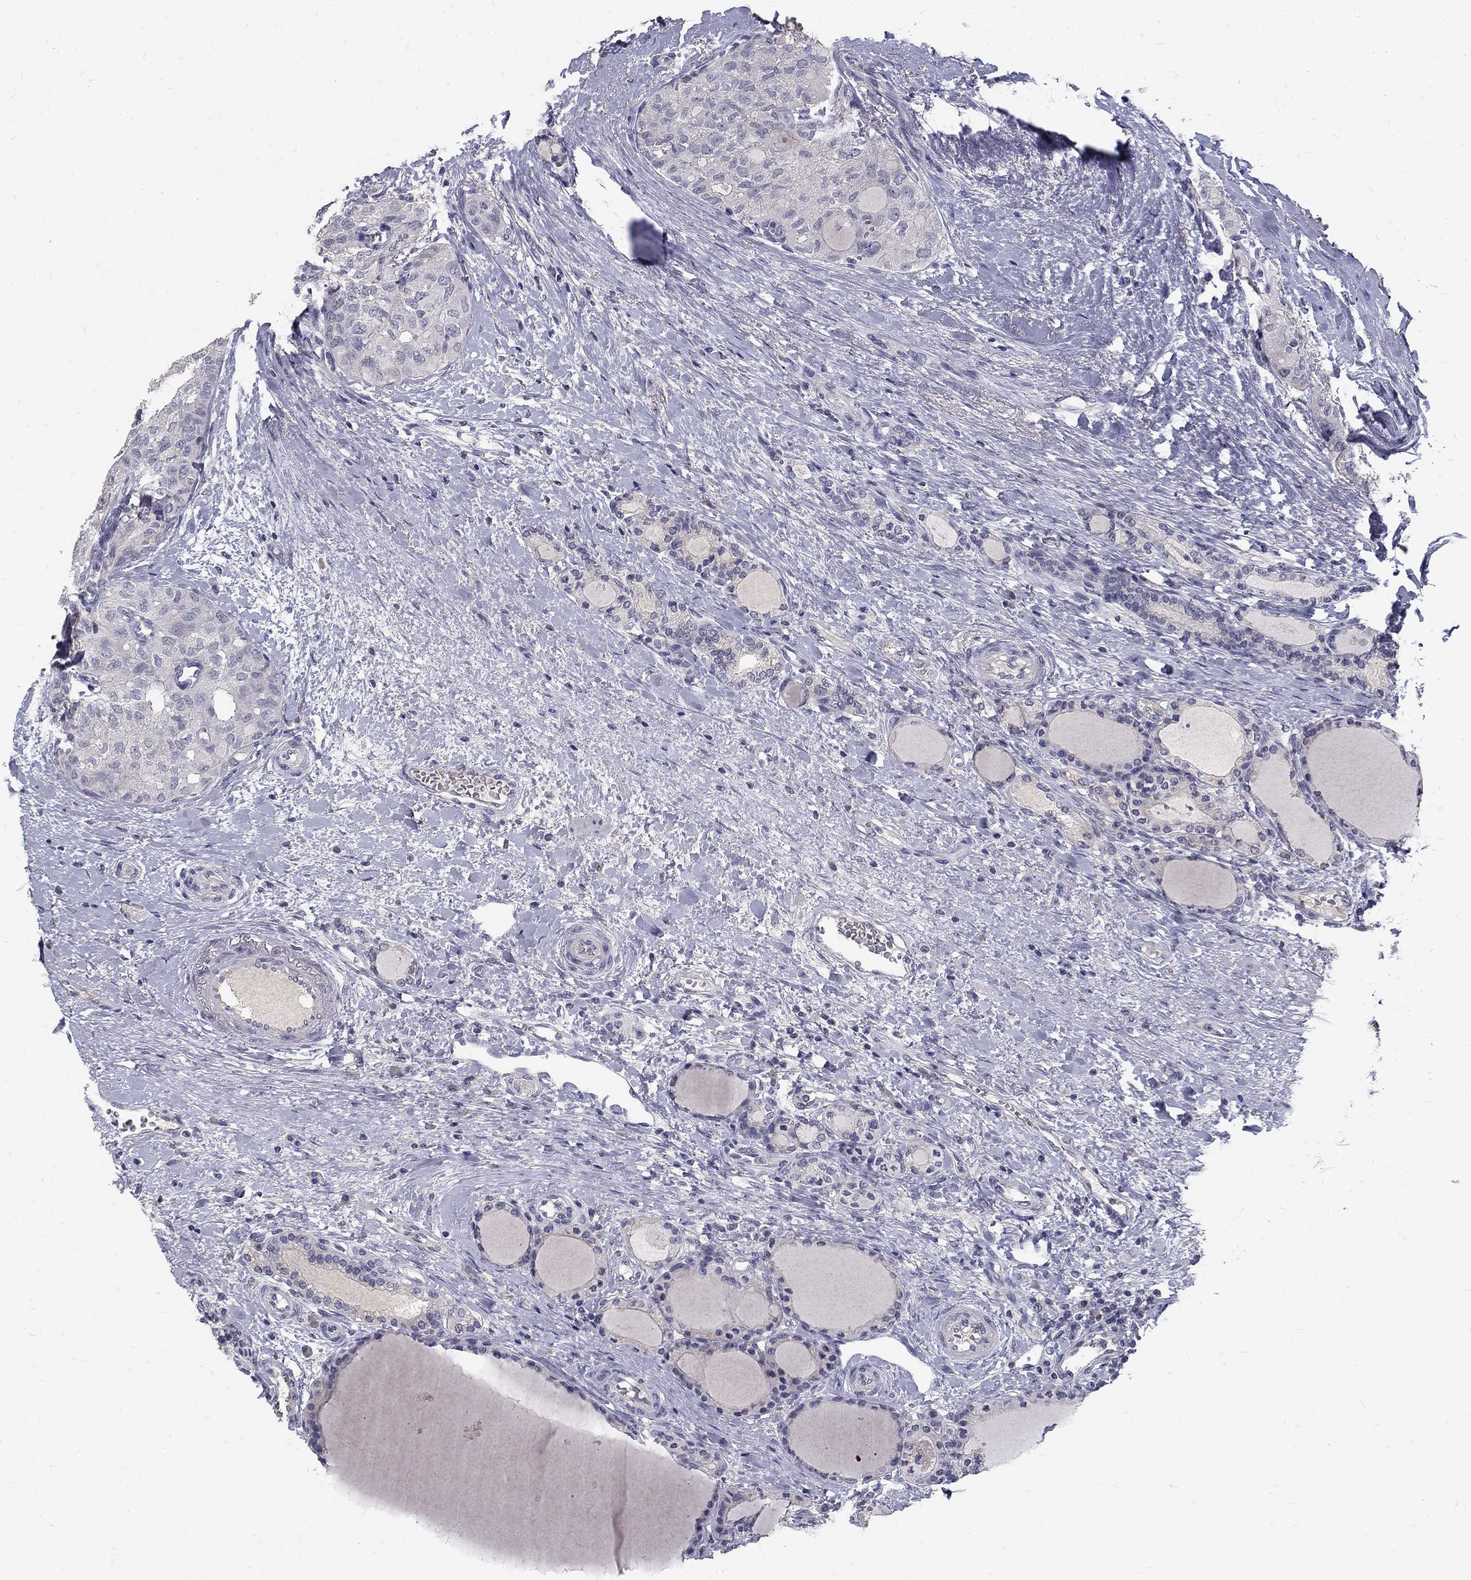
{"staining": {"intensity": "negative", "quantity": "none", "location": "none"}, "tissue": "thyroid cancer", "cell_type": "Tumor cells", "image_type": "cancer", "snomed": [{"axis": "morphology", "description": "Follicular adenoma carcinoma, NOS"}, {"axis": "topography", "description": "Thyroid gland"}], "caption": "Immunohistochemistry of human follicular adenoma carcinoma (thyroid) displays no expression in tumor cells. Nuclei are stained in blue.", "gene": "NOS1", "patient": {"sex": "male", "age": 75}}